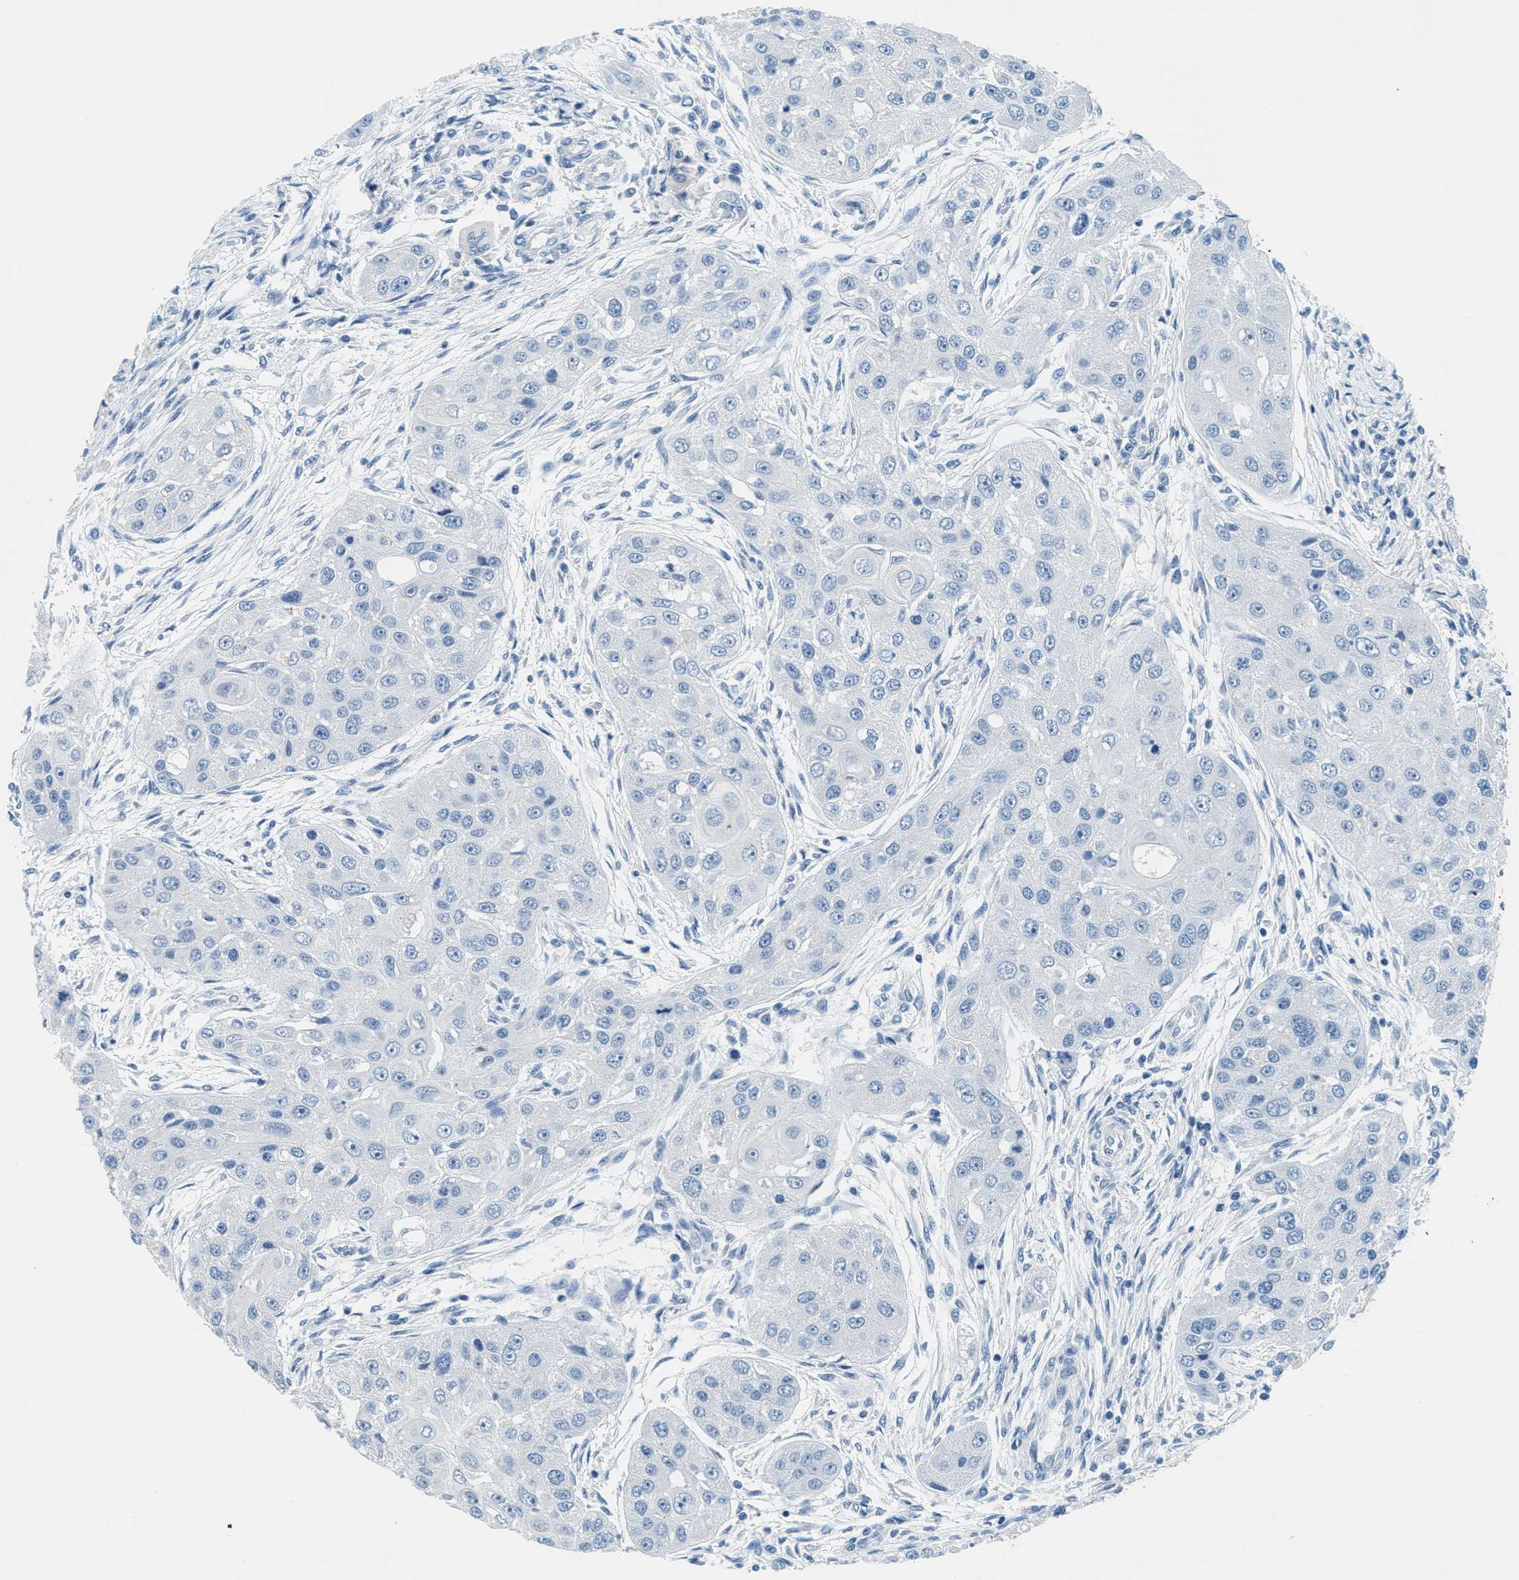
{"staining": {"intensity": "negative", "quantity": "none", "location": "none"}, "tissue": "head and neck cancer", "cell_type": "Tumor cells", "image_type": "cancer", "snomed": [{"axis": "morphology", "description": "Normal tissue, NOS"}, {"axis": "morphology", "description": "Squamous cell carcinoma, NOS"}, {"axis": "topography", "description": "Skeletal muscle"}, {"axis": "topography", "description": "Head-Neck"}], "caption": "Squamous cell carcinoma (head and neck) was stained to show a protein in brown. There is no significant positivity in tumor cells.", "gene": "A2M", "patient": {"sex": "male", "age": 51}}